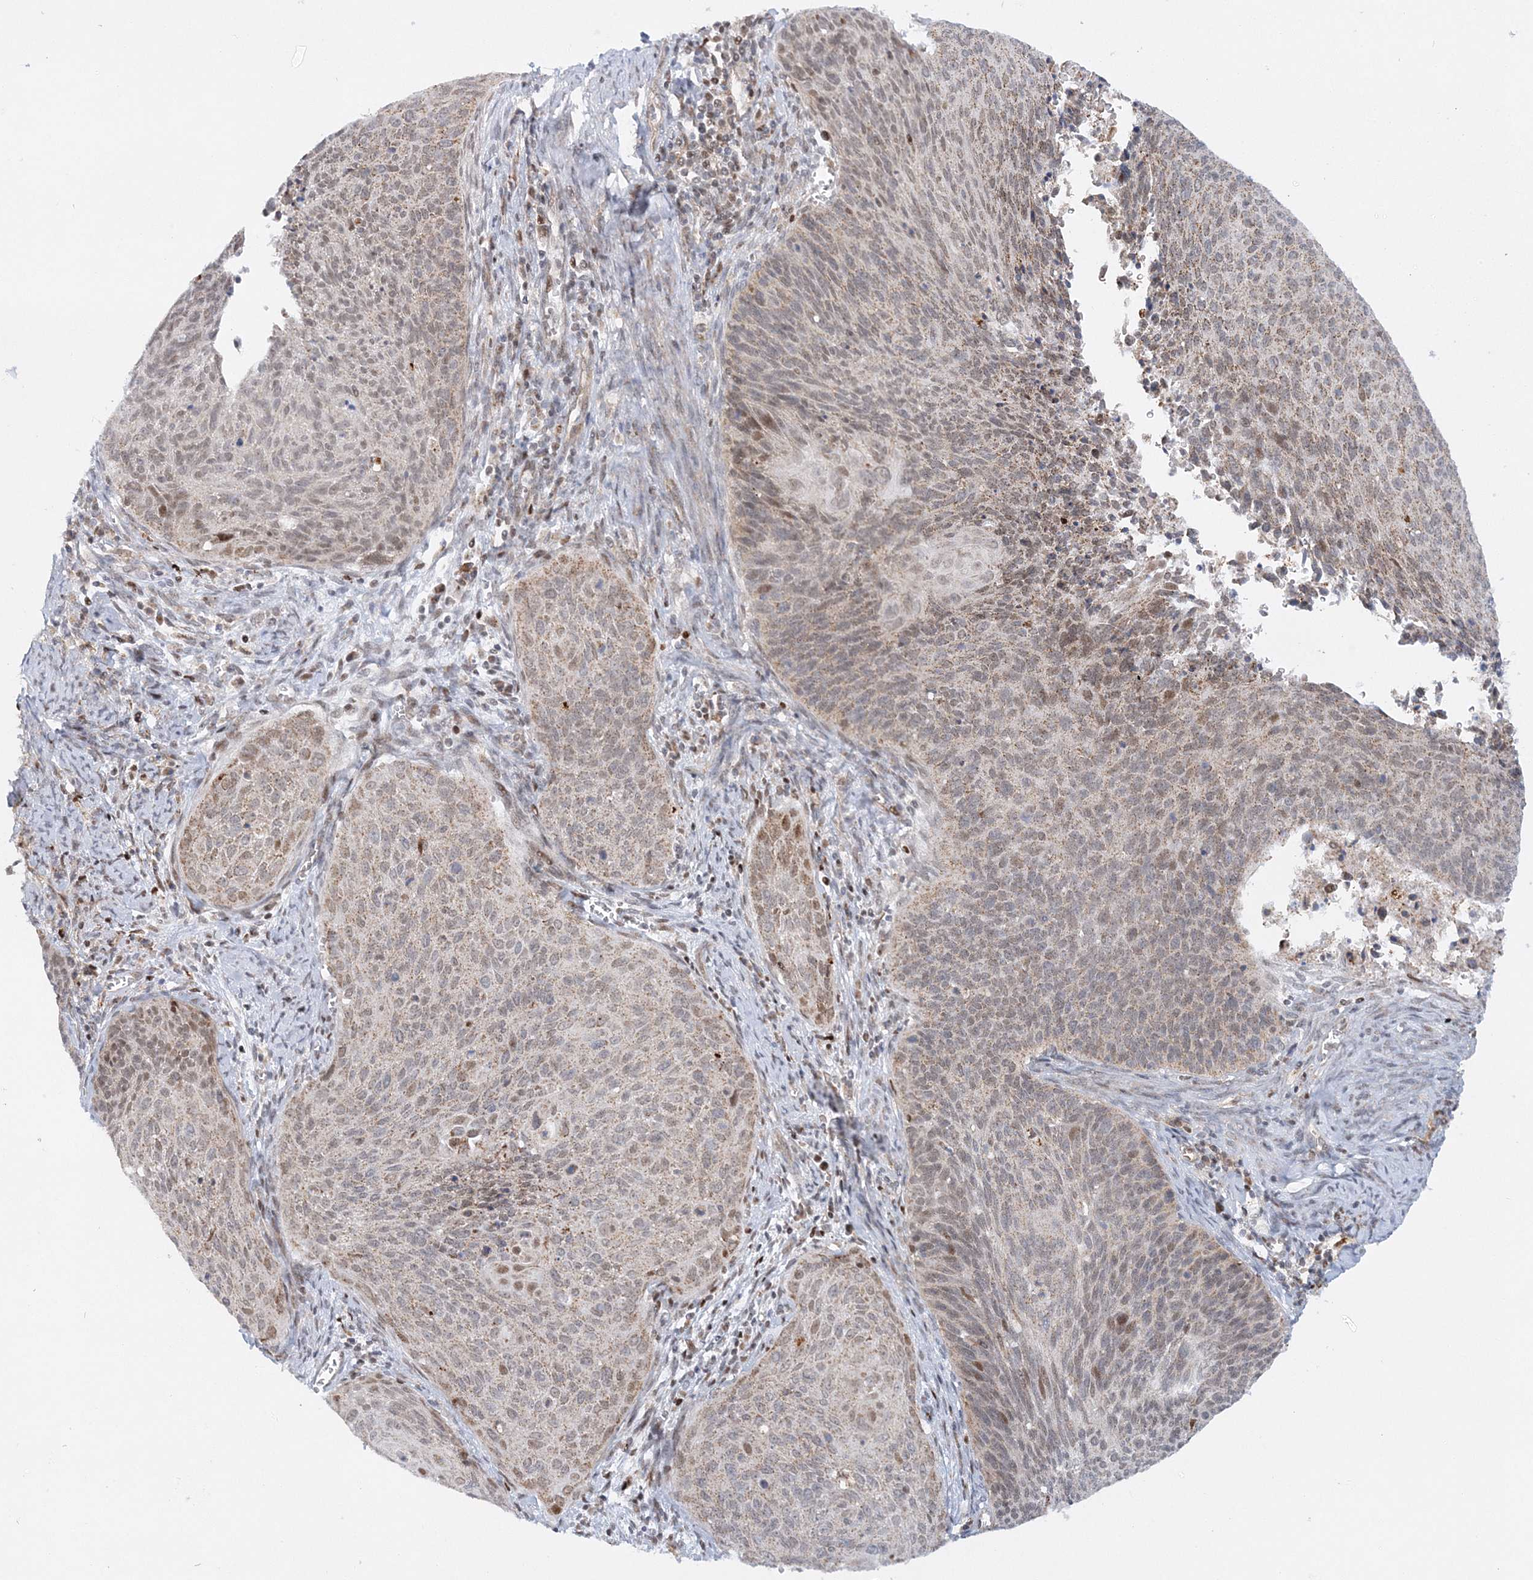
{"staining": {"intensity": "weak", "quantity": "25%-75%", "location": "cytoplasmic/membranous,nuclear"}, "tissue": "cervical cancer", "cell_type": "Tumor cells", "image_type": "cancer", "snomed": [{"axis": "morphology", "description": "Squamous cell carcinoma, NOS"}, {"axis": "topography", "description": "Cervix"}], "caption": "Immunohistochemical staining of cervical cancer (squamous cell carcinoma) displays low levels of weak cytoplasmic/membranous and nuclear protein staining in about 25%-75% of tumor cells.", "gene": "RAB11FIP2", "patient": {"sex": "female", "age": 55}}